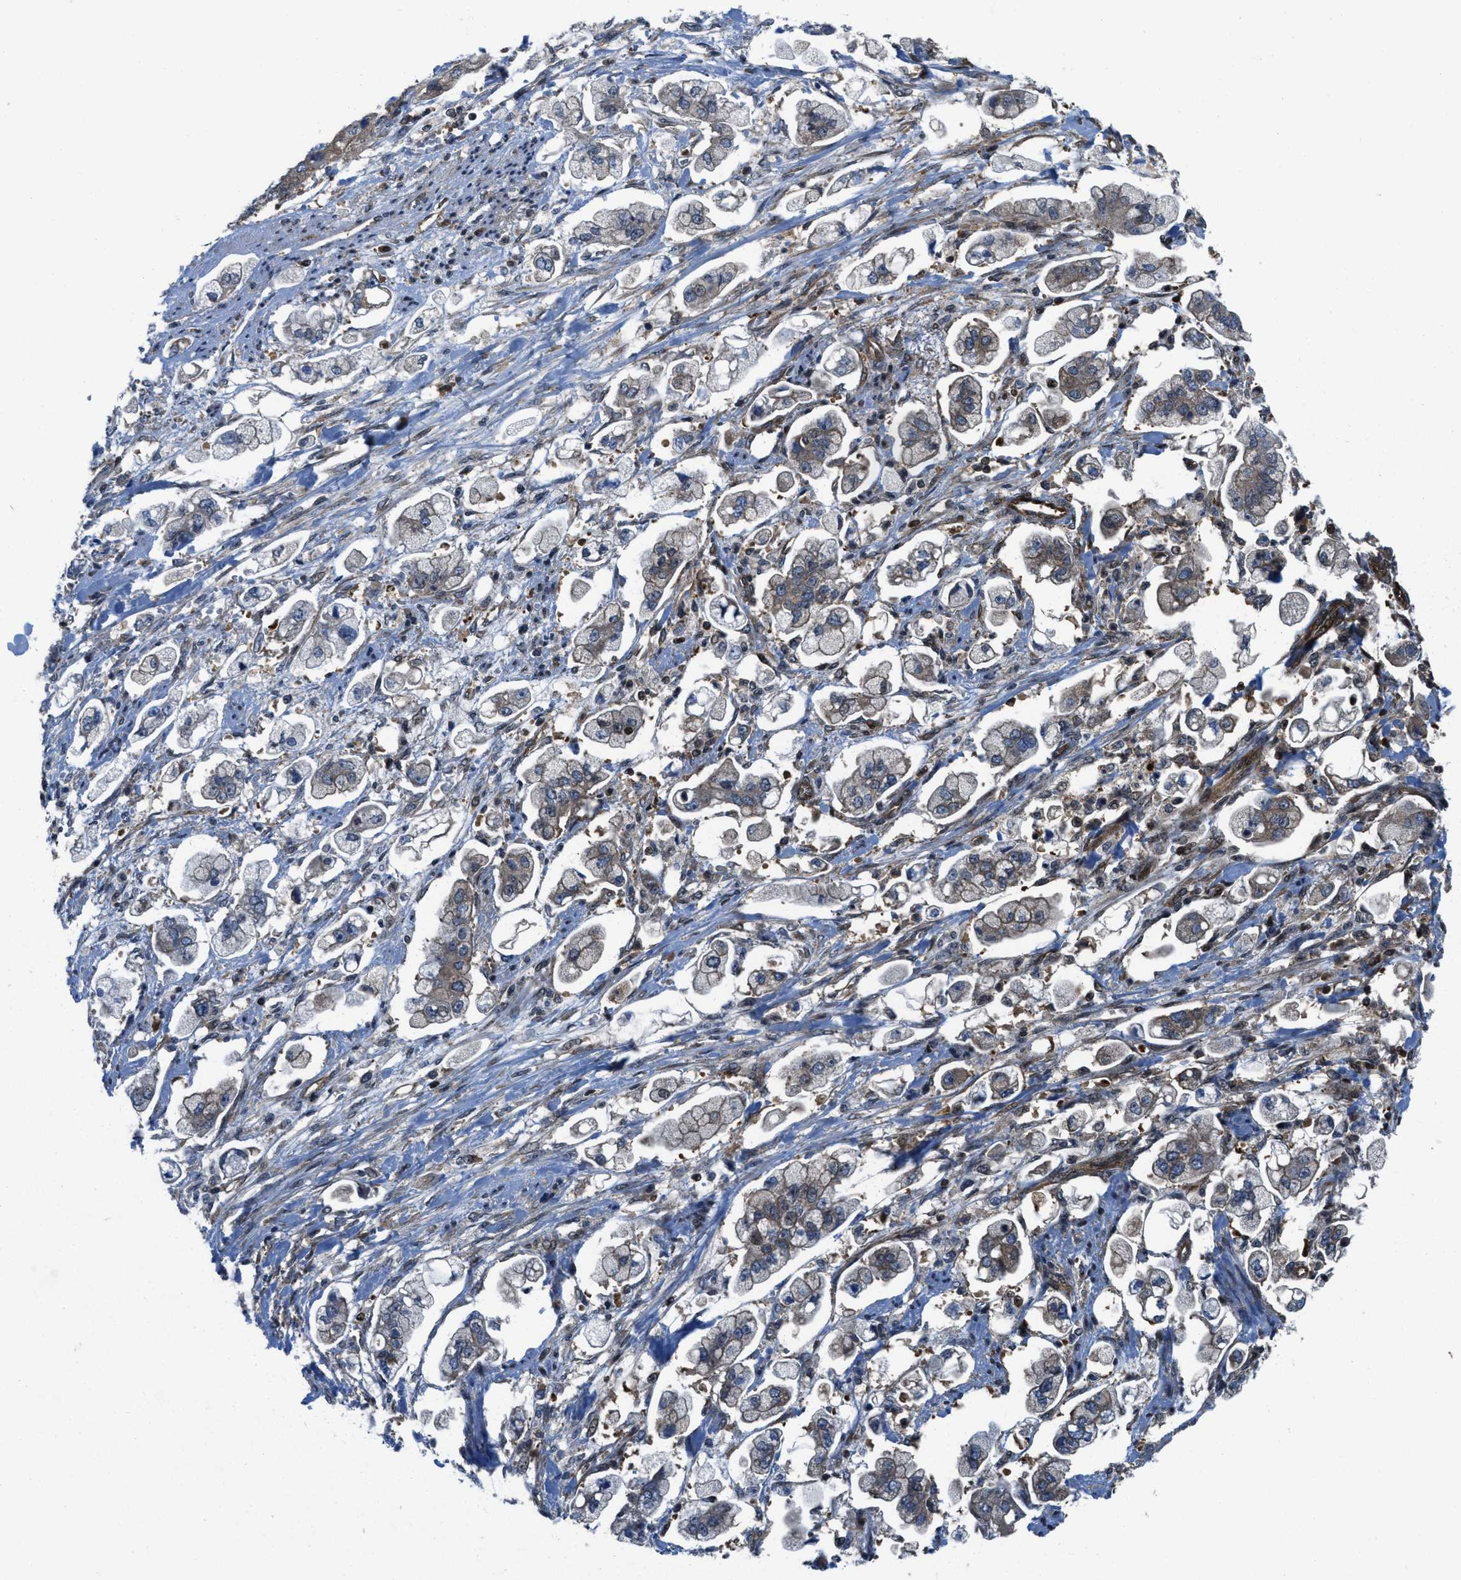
{"staining": {"intensity": "weak", "quantity": "25%-75%", "location": "cytoplasmic/membranous"}, "tissue": "stomach cancer", "cell_type": "Tumor cells", "image_type": "cancer", "snomed": [{"axis": "morphology", "description": "Adenocarcinoma, NOS"}, {"axis": "topography", "description": "Stomach"}], "caption": "This is an image of immunohistochemistry staining of stomach adenocarcinoma, which shows weak staining in the cytoplasmic/membranous of tumor cells.", "gene": "PPP2CB", "patient": {"sex": "male", "age": 62}}